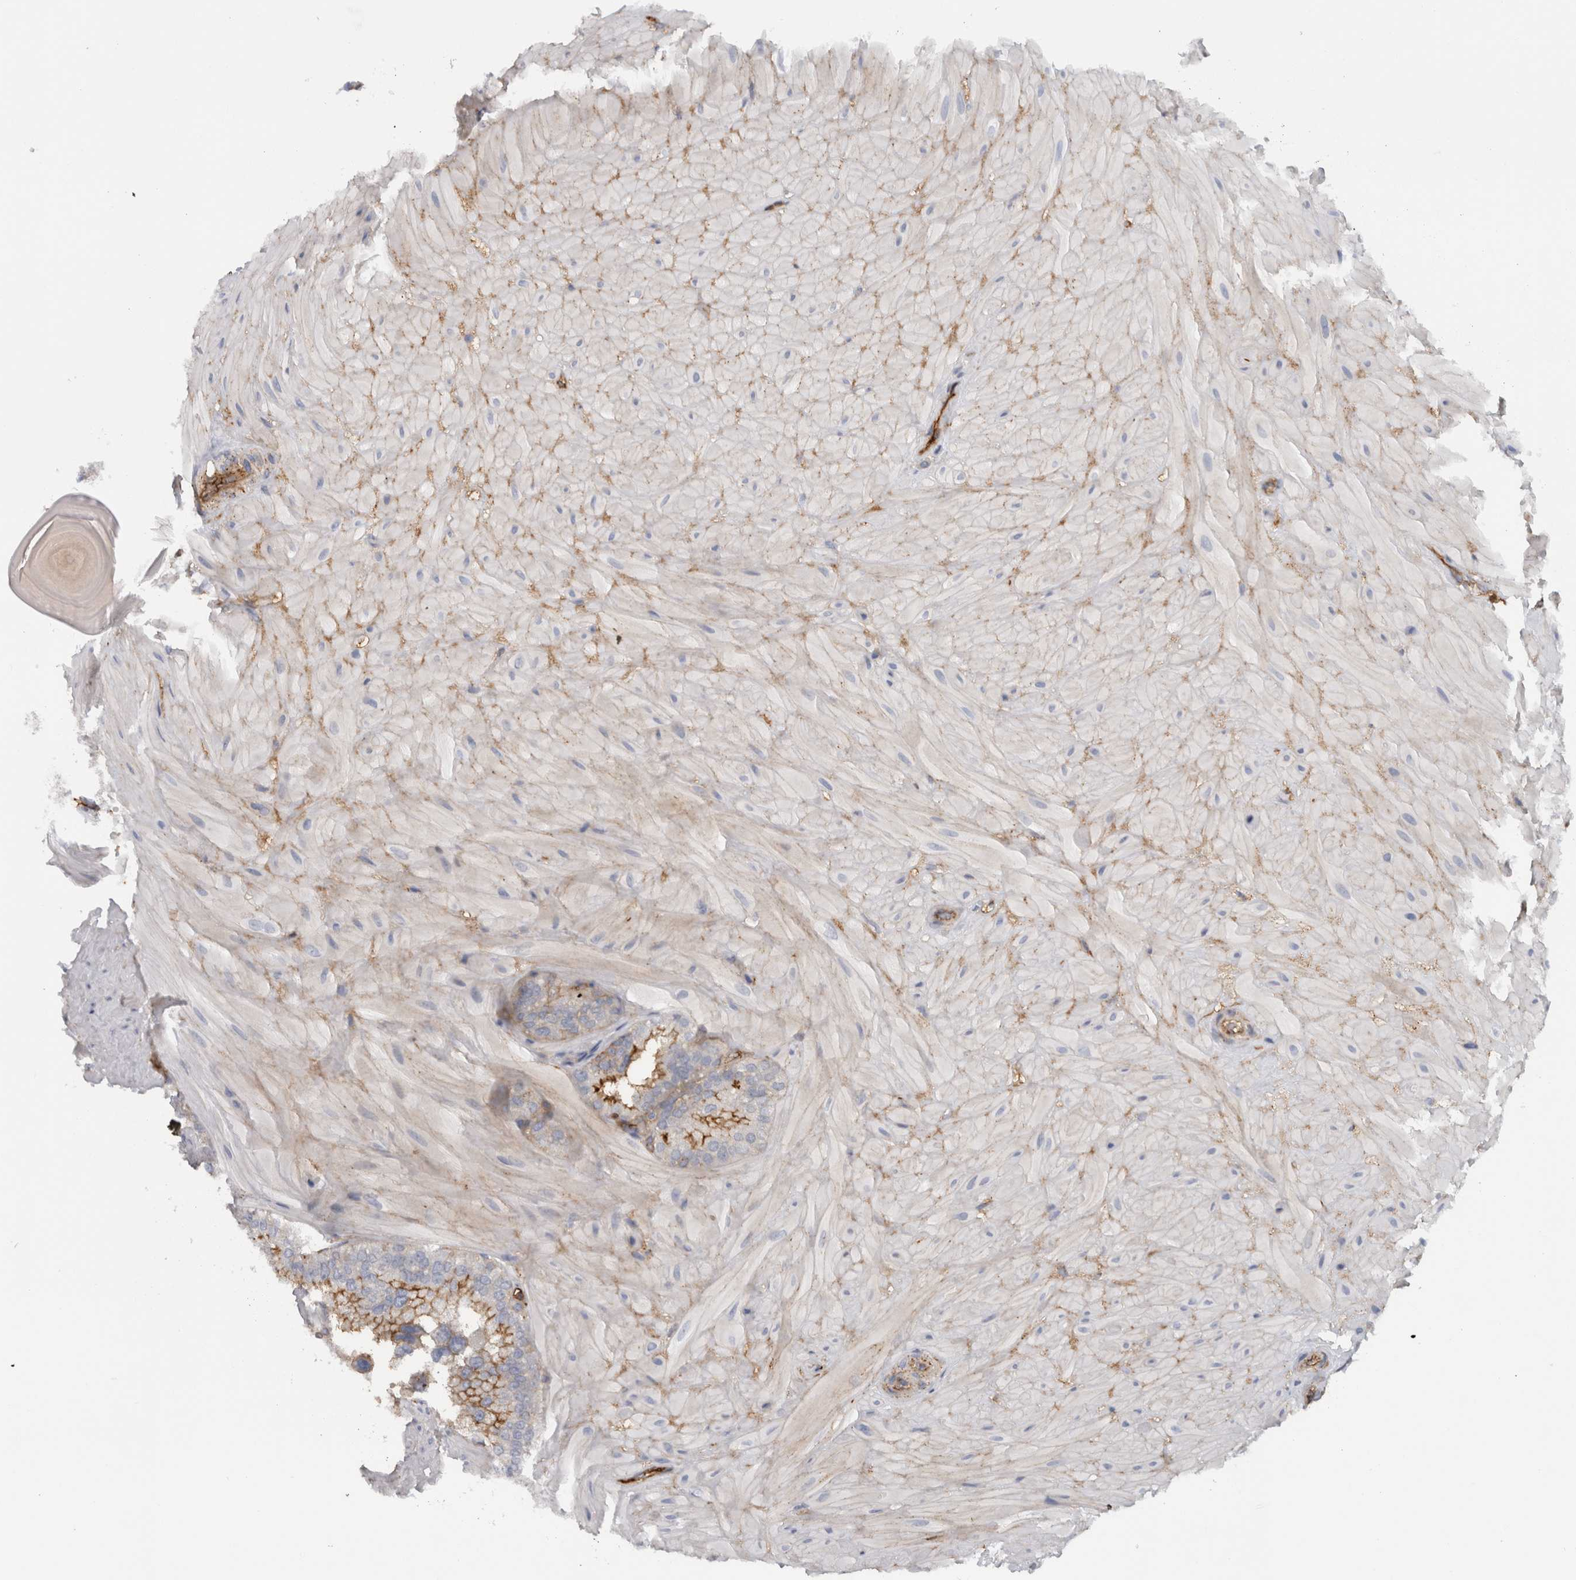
{"staining": {"intensity": "moderate", "quantity": "25%-75%", "location": "cytoplasmic/membranous"}, "tissue": "seminal vesicle", "cell_type": "Glandular cells", "image_type": "normal", "snomed": [{"axis": "morphology", "description": "Normal tissue, NOS"}, {"axis": "topography", "description": "Prostate"}, {"axis": "topography", "description": "Seminal veicle"}], "caption": "Protein staining of normal seminal vesicle demonstrates moderate cytoplasmic/membranous expression in about 25%-75% of glandular cells.", "gene": "CD59", "patient": {"sex": "male", "age": 51}}